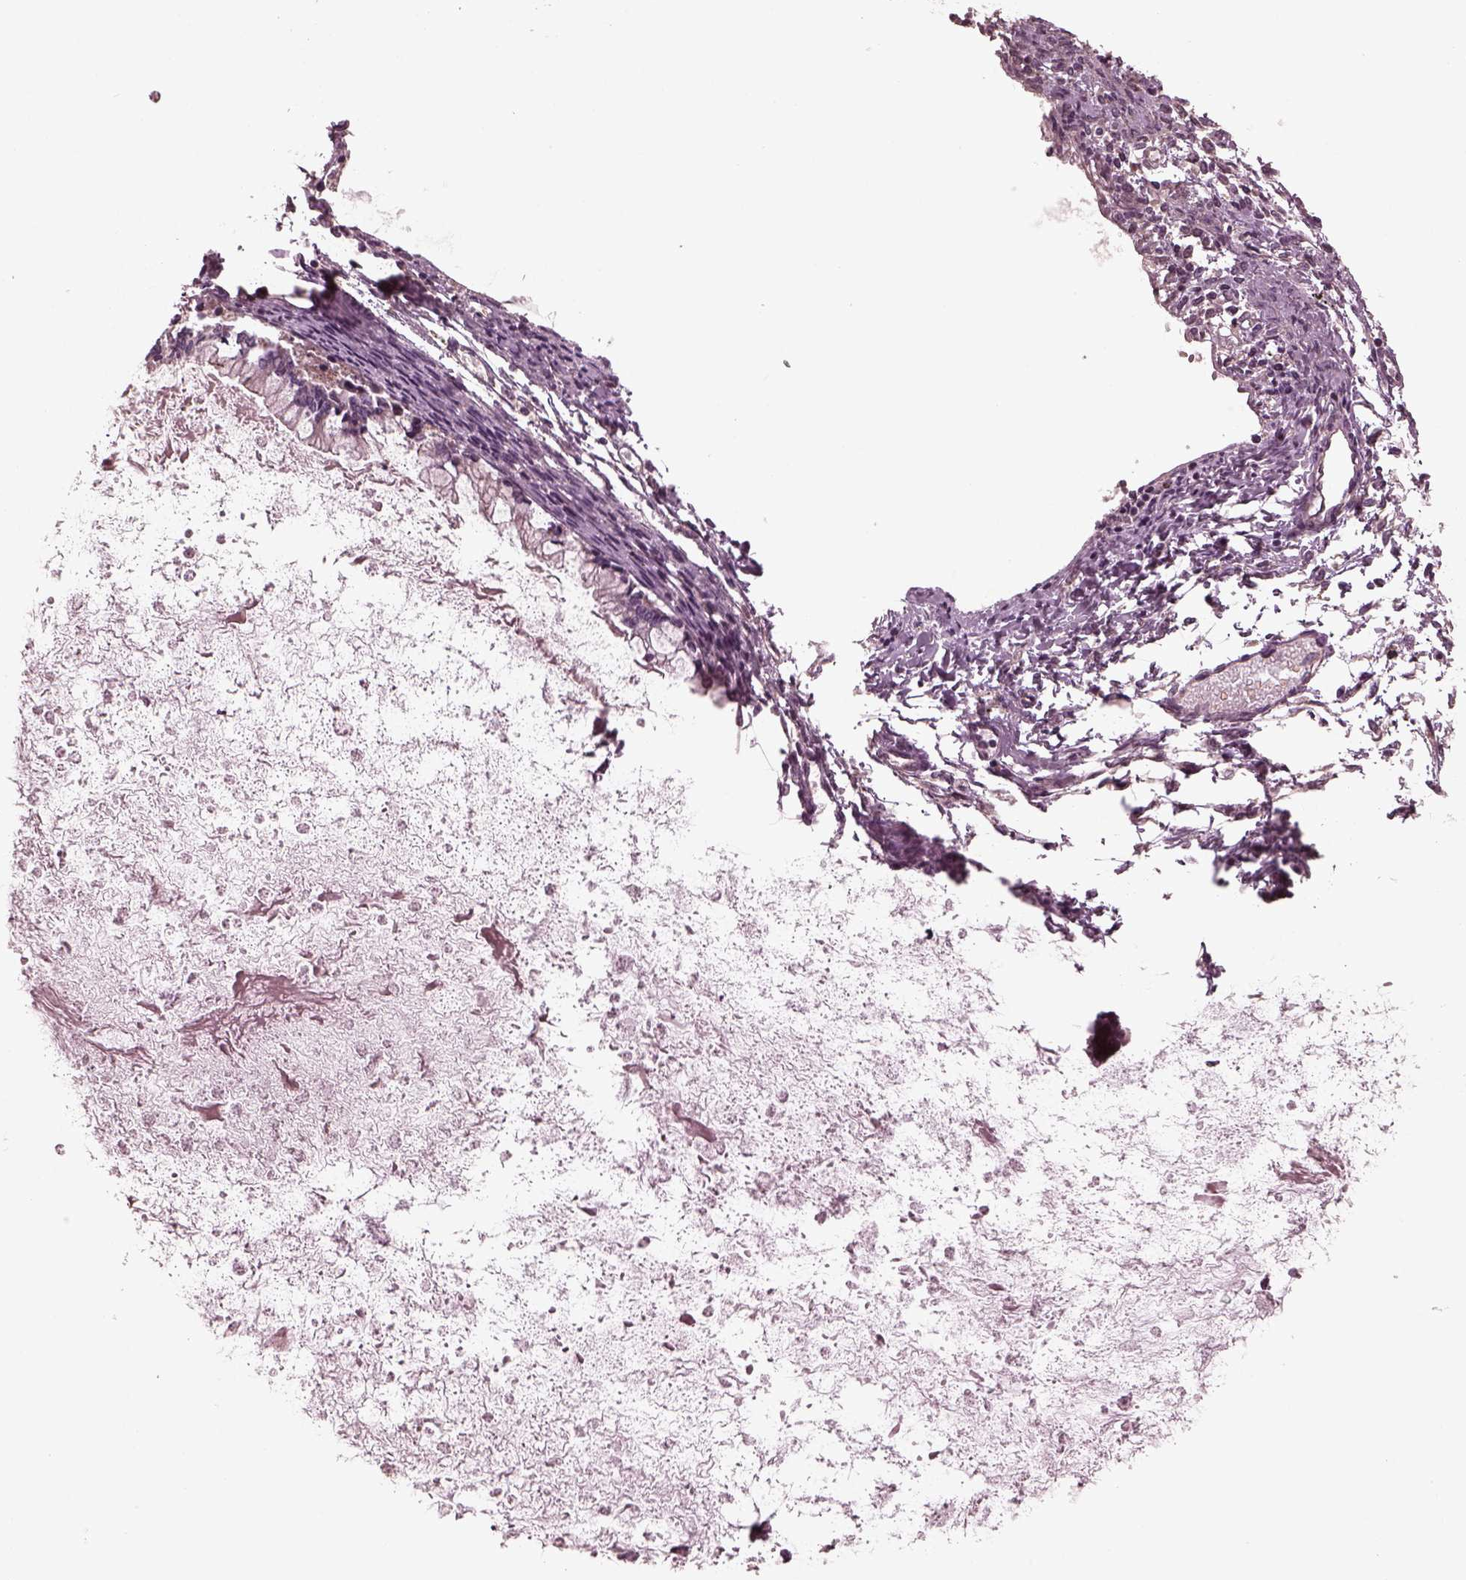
{"staining": {"intensity": "negative", "quantity": "none", "location": "none"}, "tissue": "ovarian cancer", "cell_type": "Tumor cells", "image_type": "cancer", "snomed": [{"axis": "morphology", "description": "Cystadenocarcinoma, mucinous, NOS"}, {"axis": "topography", "description": "Ovary"}], "caption": "Immunohistochemistry of human mucinous cystadenocarcinoma (ovarian) shows no staining in tumor cells.", "gene": "TUBG1", "patient": {"sex": "female", "age": 67}}